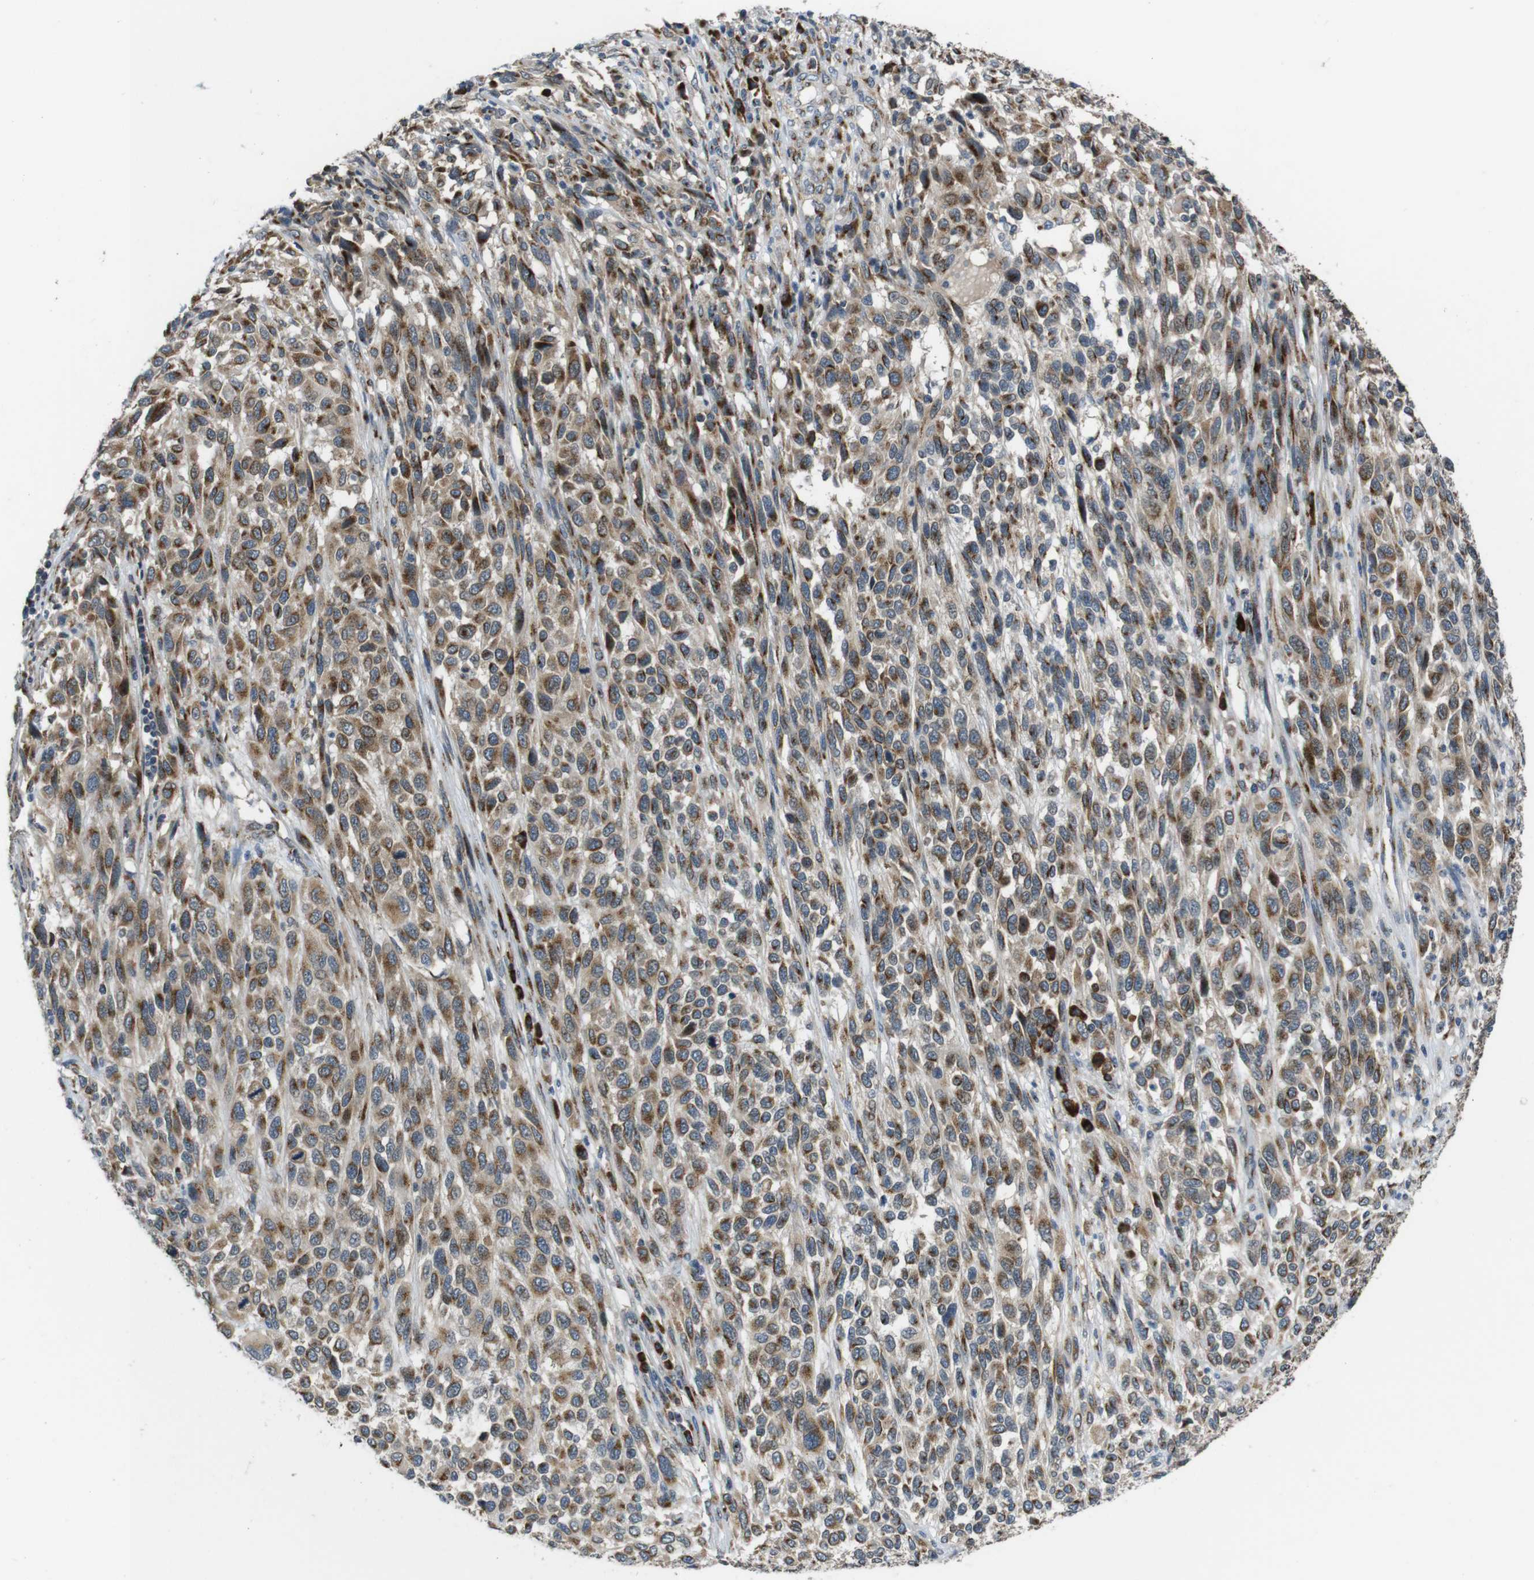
{"staining": {"intensity": "moderate", "quantity": ">75%", "location": "cytoplasmic/membranous"}, "tissue": "melanoma", "cell_type": "Tumor cells", "image_type": "cancer", "snomed": [{"axis": "morphology", "description": "Malignant melanoma, Metastatic site"}, {"axis": "topography", "description": "Lymph node"}], "caption": "Melanoma stained for a protein (brown) displays moderate cytoplasmic/membranous positive expression in about >75% of tumor cells.", "gene": "ZFPL1", "patient": {"sex": "male", "age": 61}}